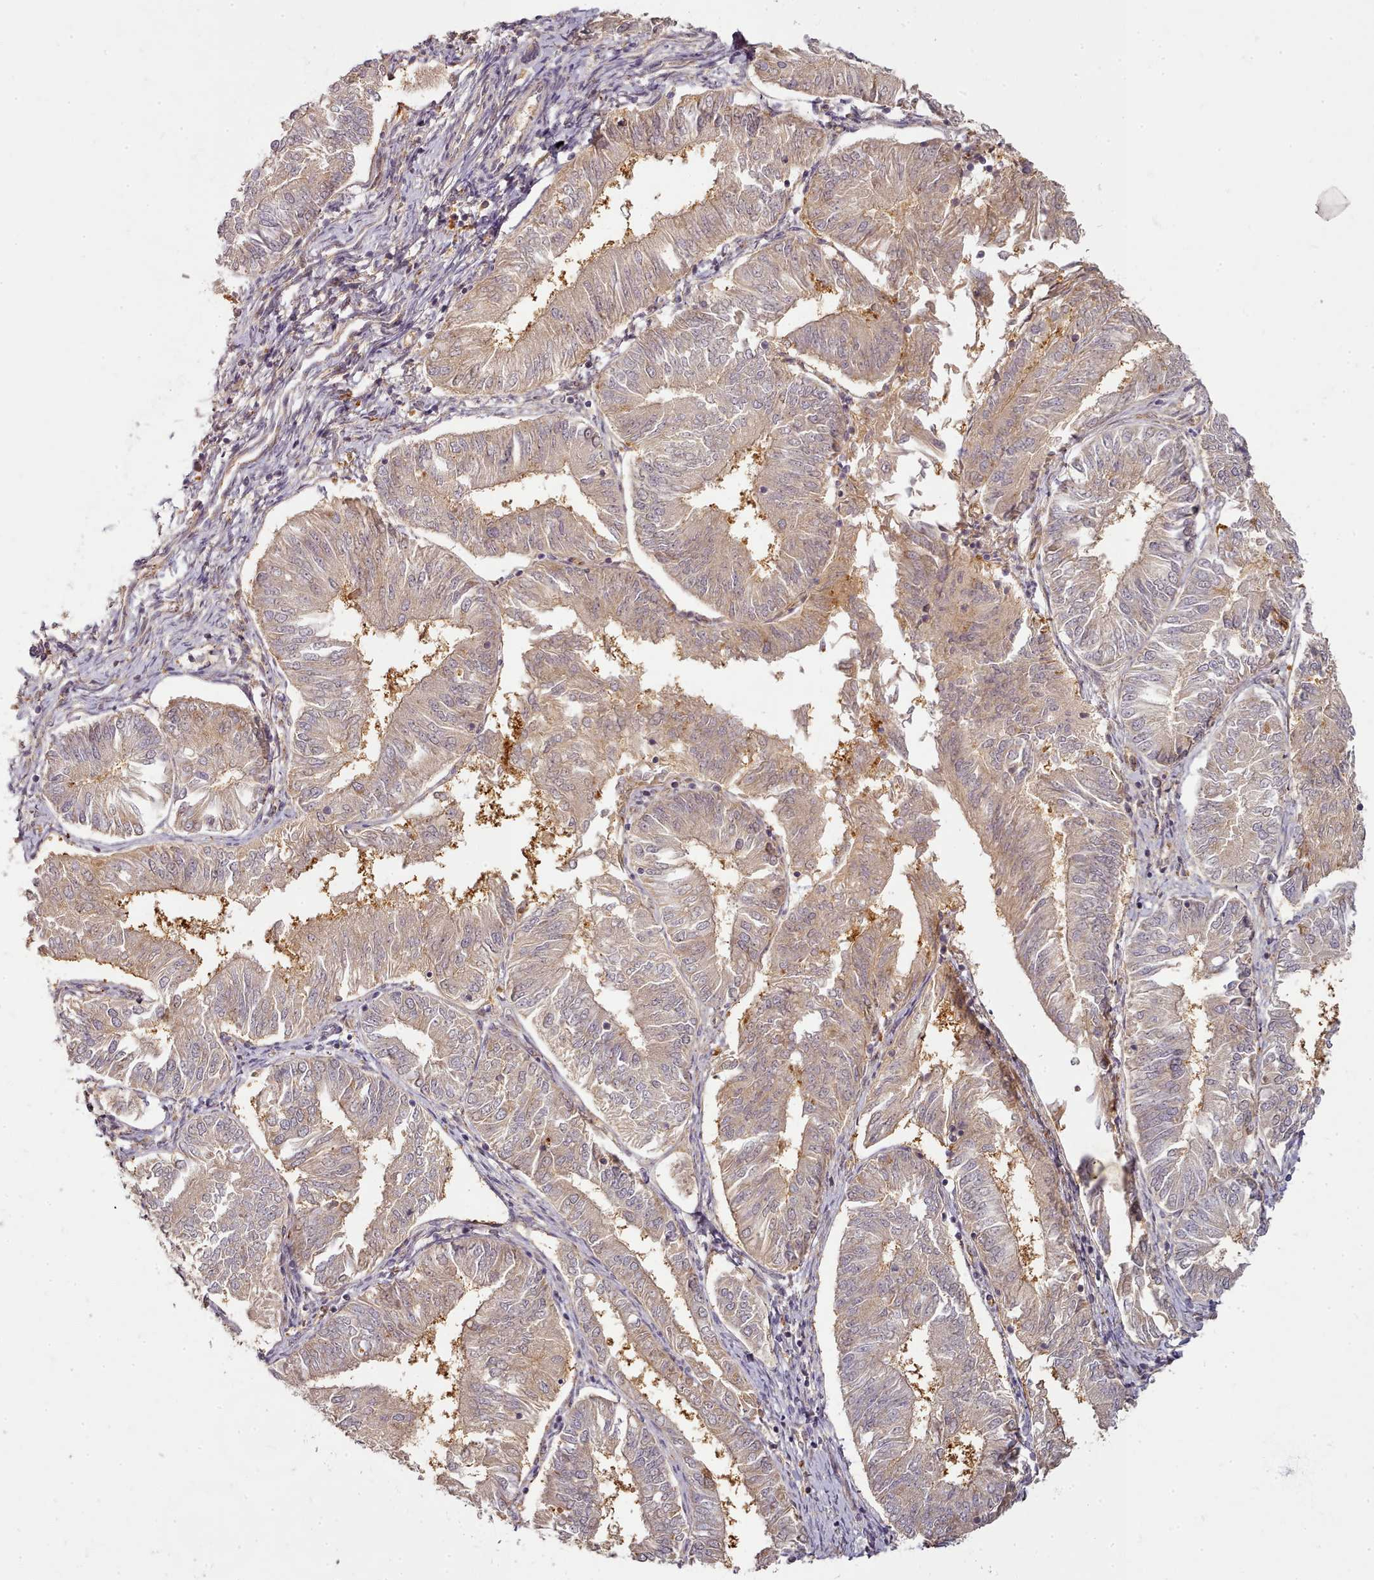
{"staining": {"intensity": "weak", "quantity": ">75%", "location": "cytoplasmic/membranous"}, "tissue": "endometrial cancer", "cell_type": "Tumor cells", "image_type": "cancer", "snomed": [{"axis": "morphology", "description": "Adenocarcinoma, NOS"}, {"axis": "topography", "description": "Endometrium"}], "caption": "Protein staining of endometrial adenocarcinoma tissue reveals weak cytoplasmic/membranous staining in about >75% of tumor cells.", "gene": "C1QTNF5", "patient": {"sex": "female", "age": 58}}